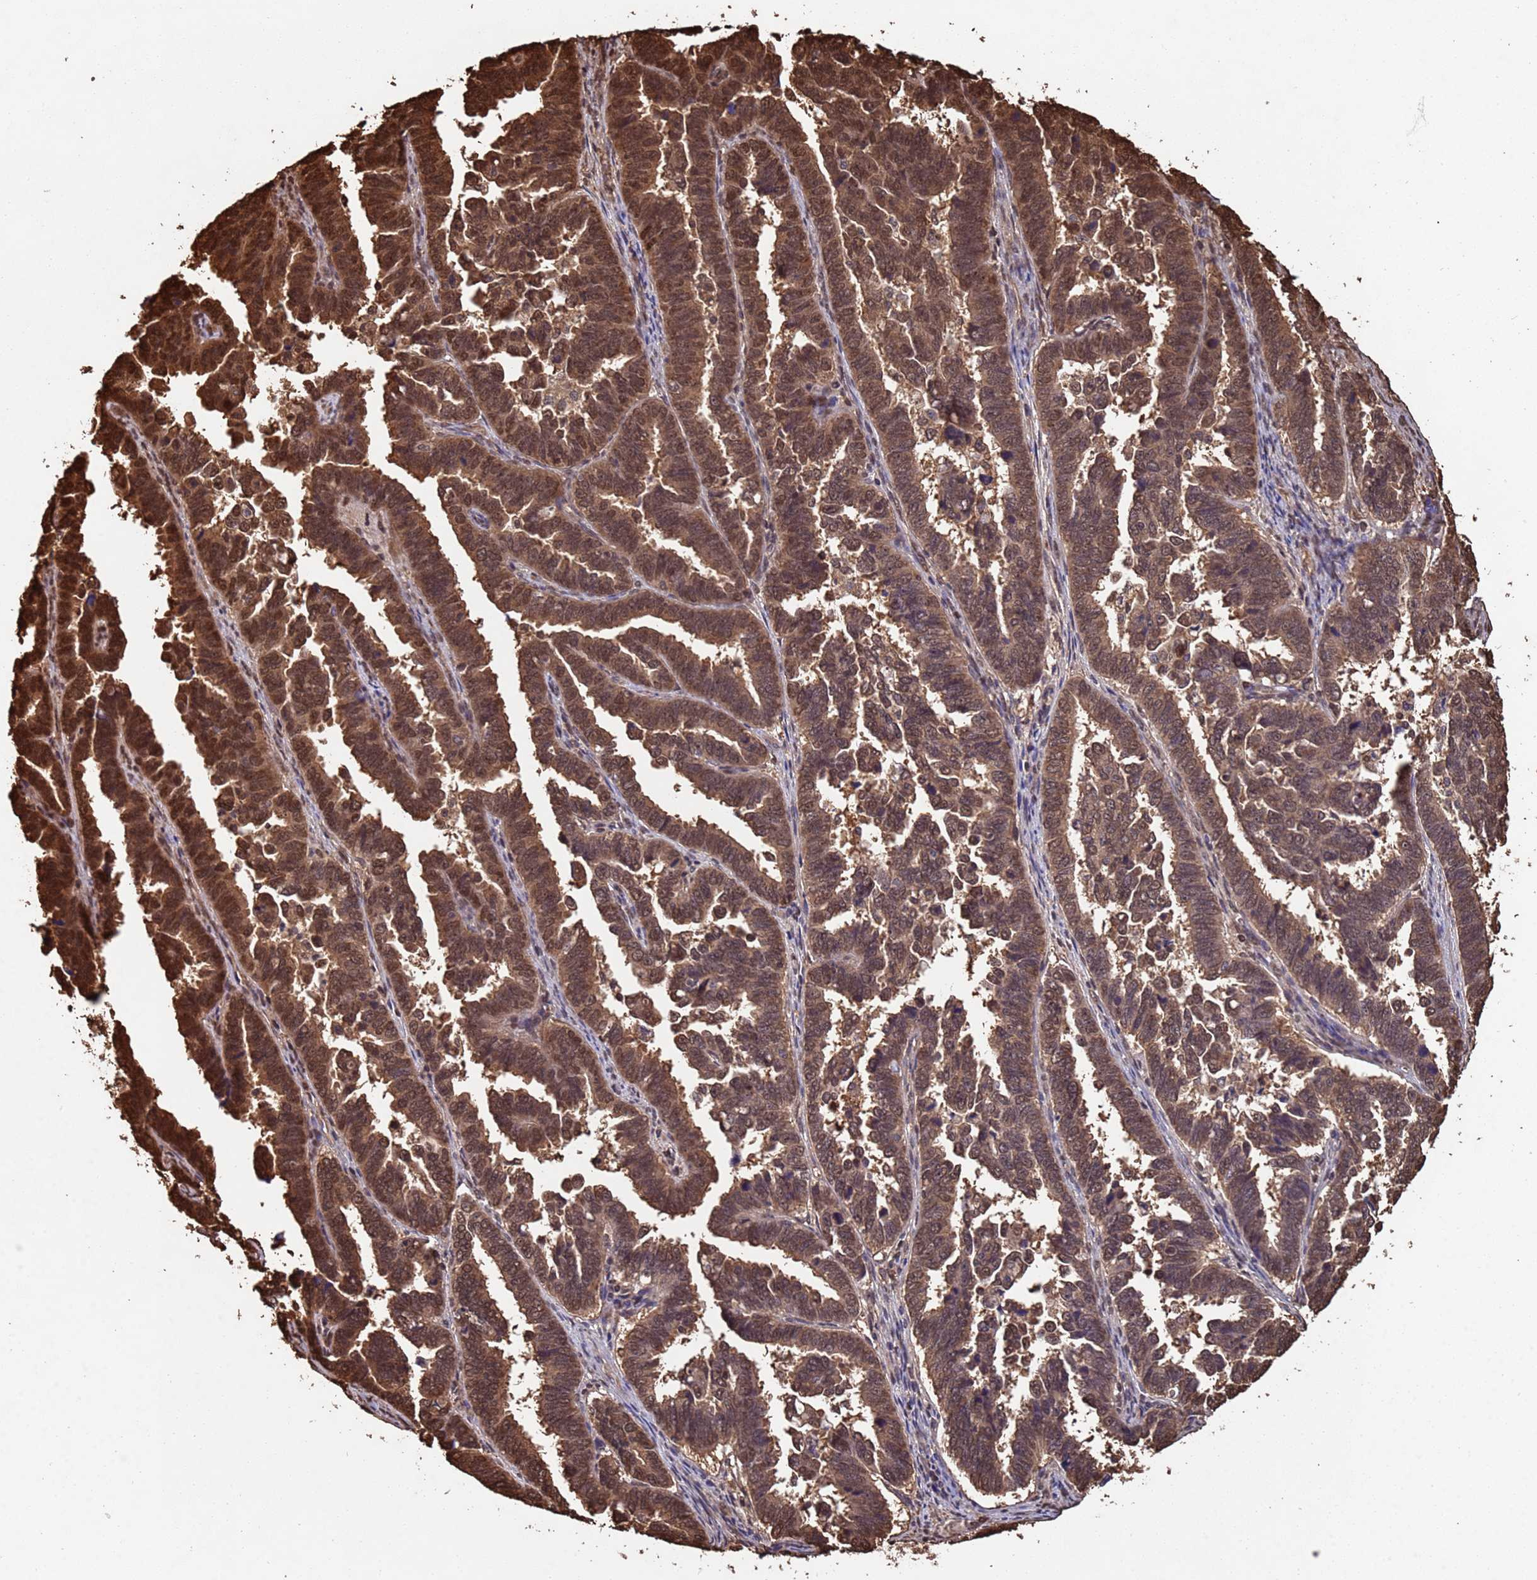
{"staining": {"intensity": "moderate", "quantity": ">75%", "location": "cytoplasmic/membranous,nuclear"}, "tissue": "endometrial cancer", "cell_type": "Tumor cells", "image_type": "cancer", "snomed": [{"axis": "morphology", "description": "Adenocarcinoma, NOS"}, {"axis": "topography", "description": "Endometrium"}], "caption": "Immunohistochemical staining of human adenocarcinoma (endometrial) reveals medium levels of moderate cytoplasmic/membranous and nuclear protein staining in about >75% of tumor cells. Nuclei are stained in blue.", "gene": "SUMO4", "patient": {"sex": "female", "age": 75}}